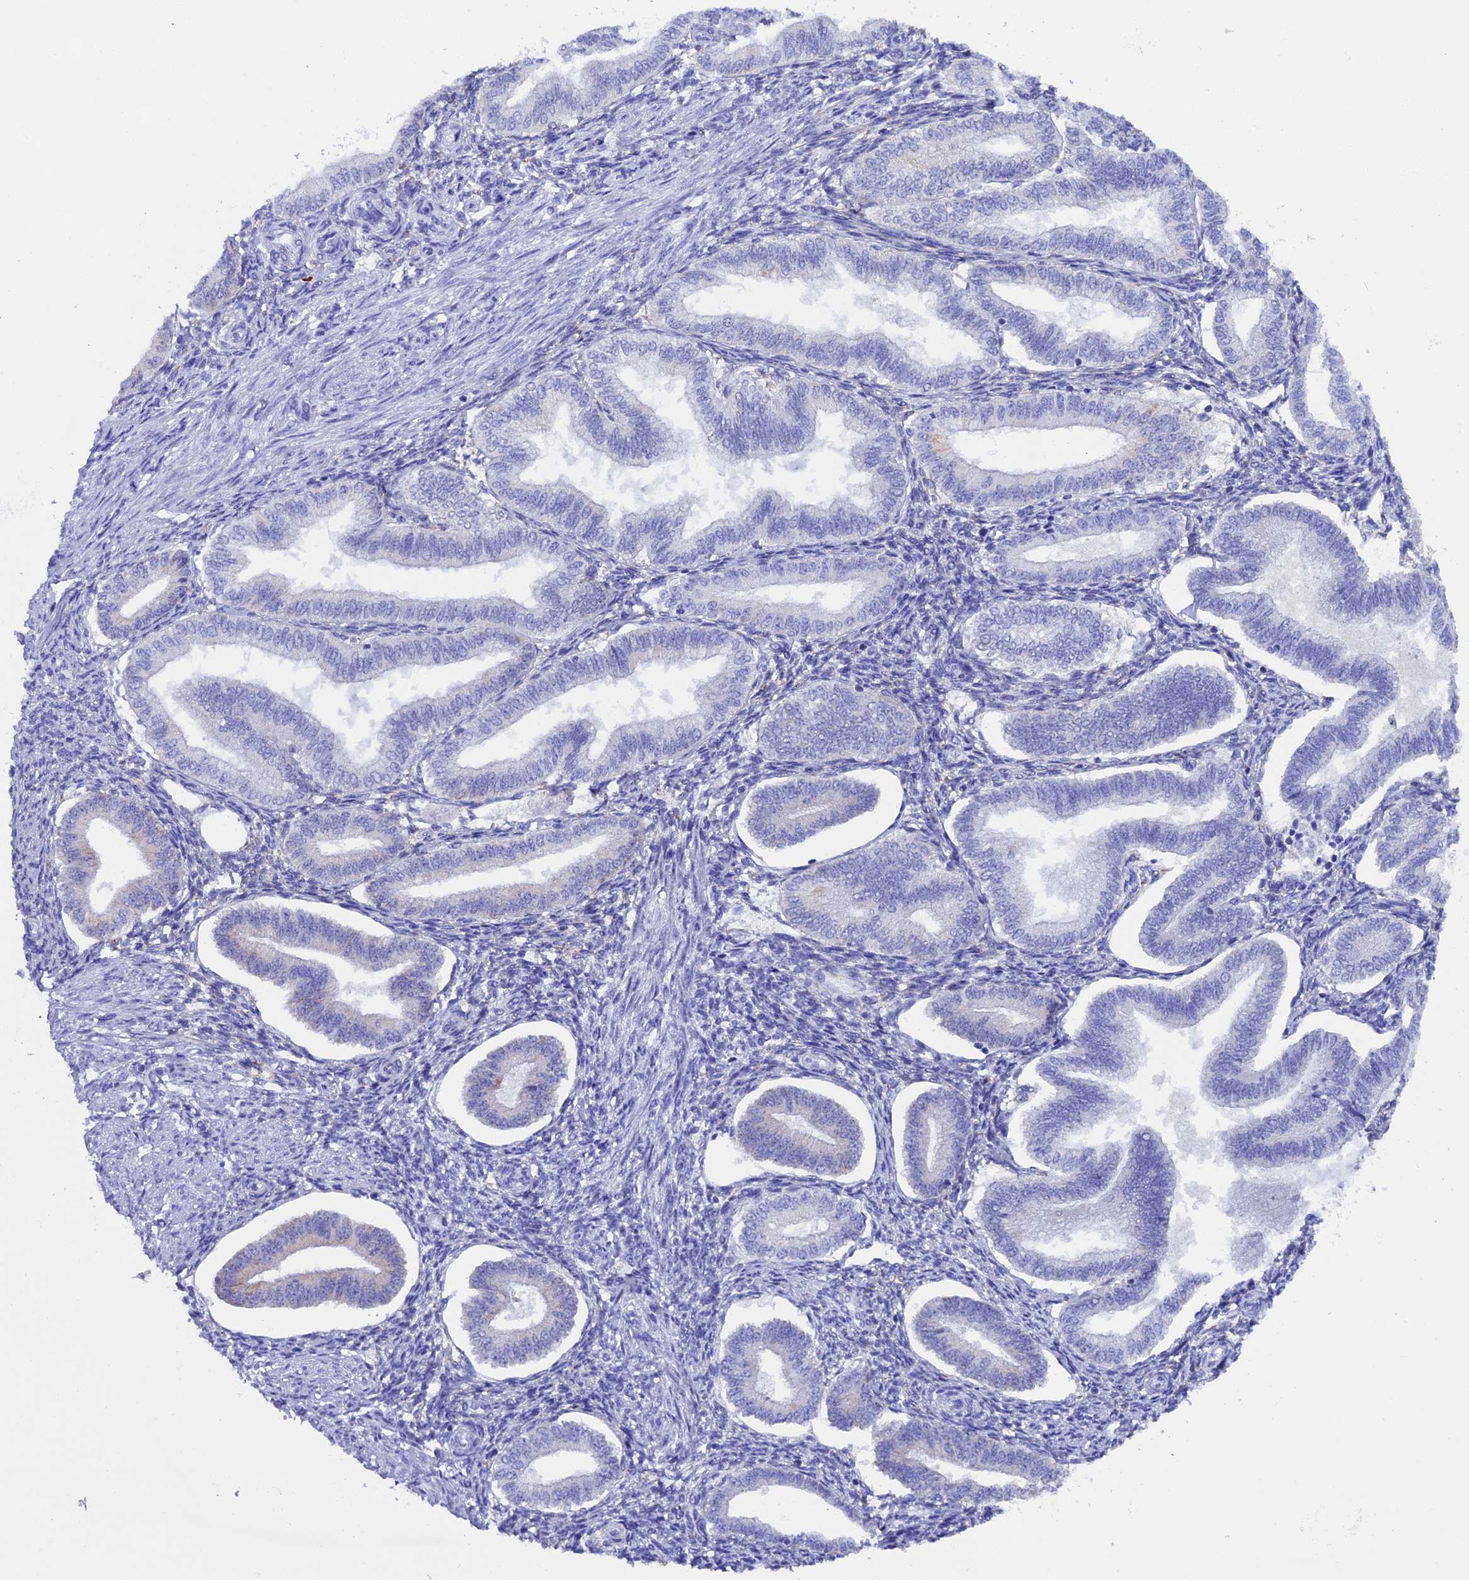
{"staining": {"intensity": "moderate", "quantity": "<25%", "location": "cytoplasmic/membranous"}, "tissue": "endometrium", "cell_type": "Cells in endometrial stroma", "image_type": "normal", "snomed": [{"axis": "morphology", "description": "Normal tissue, NOS"}, {"axis": "topography", "description": "Endometrium"}], "caption": "Endometrium was stained to show a protein in brown. There is low levels of moderate cytoplasmic/membranous expression in approximately <25% of cells in endometrial stroma. The protein of interest is shown in brown color, while the nuclei are stained blue.", "gene": "FKBP11", "patient": {"sex": "female", "age": 39}}